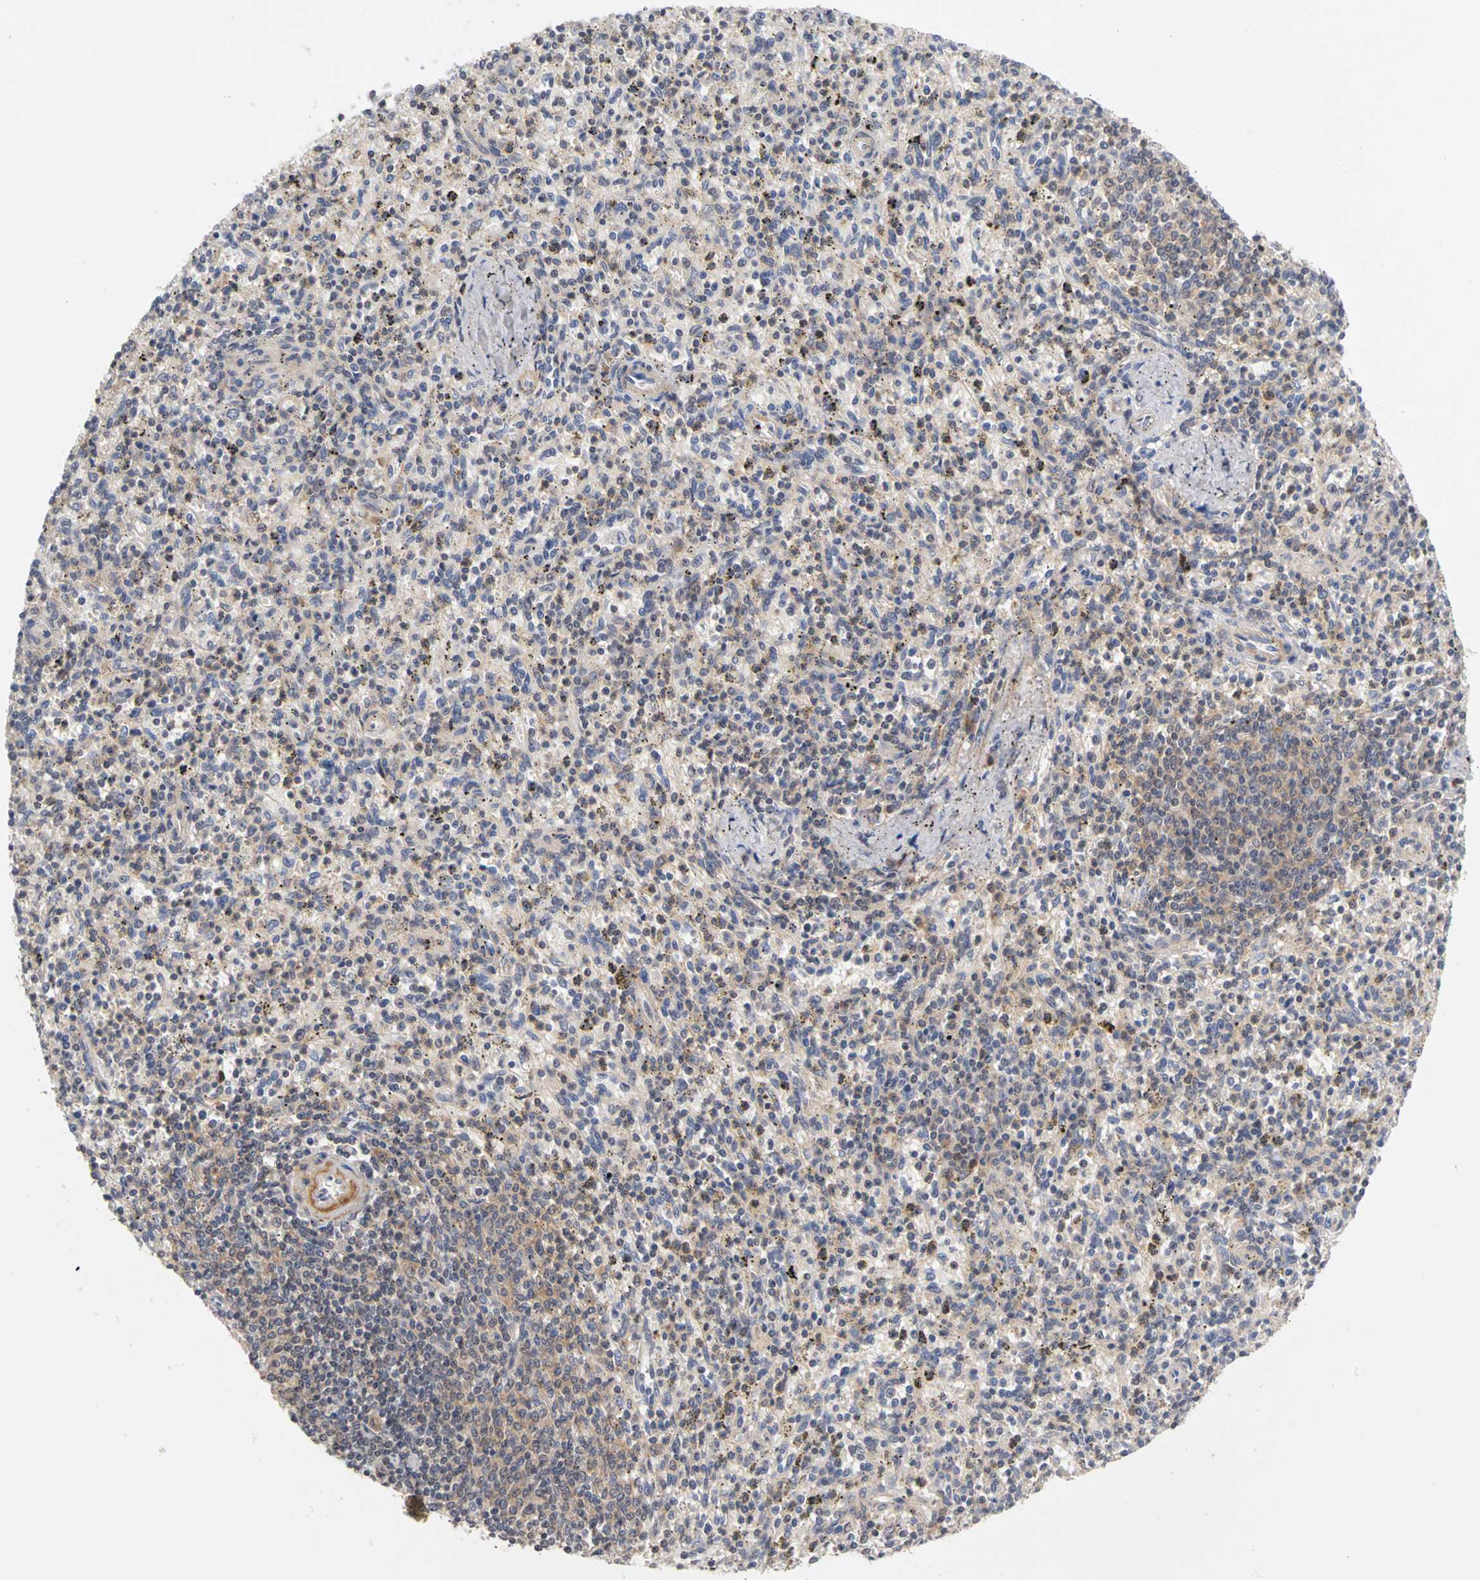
{"staining": {"intensity": "weak", "quantity": "<25%", "location": "cytoplasmic/membranous"}, "tissue": "spleen", "cell_type": "Cells in red pulp", "image_type": "normal", "snomed": [{"axis": "morphology", "description": "Normal tissue, NOS"}, {"axis": "topography", "description": "Spleen"}], "caption": "Immunohistochemical staining of benign human spleen exhibits no significant positivity in cells in red pulp. (Immunohistochemistry, brightfield microscopy, high magnification).", "gene": "UBE2M", "patient": {"sex": "male", "age": 72}}